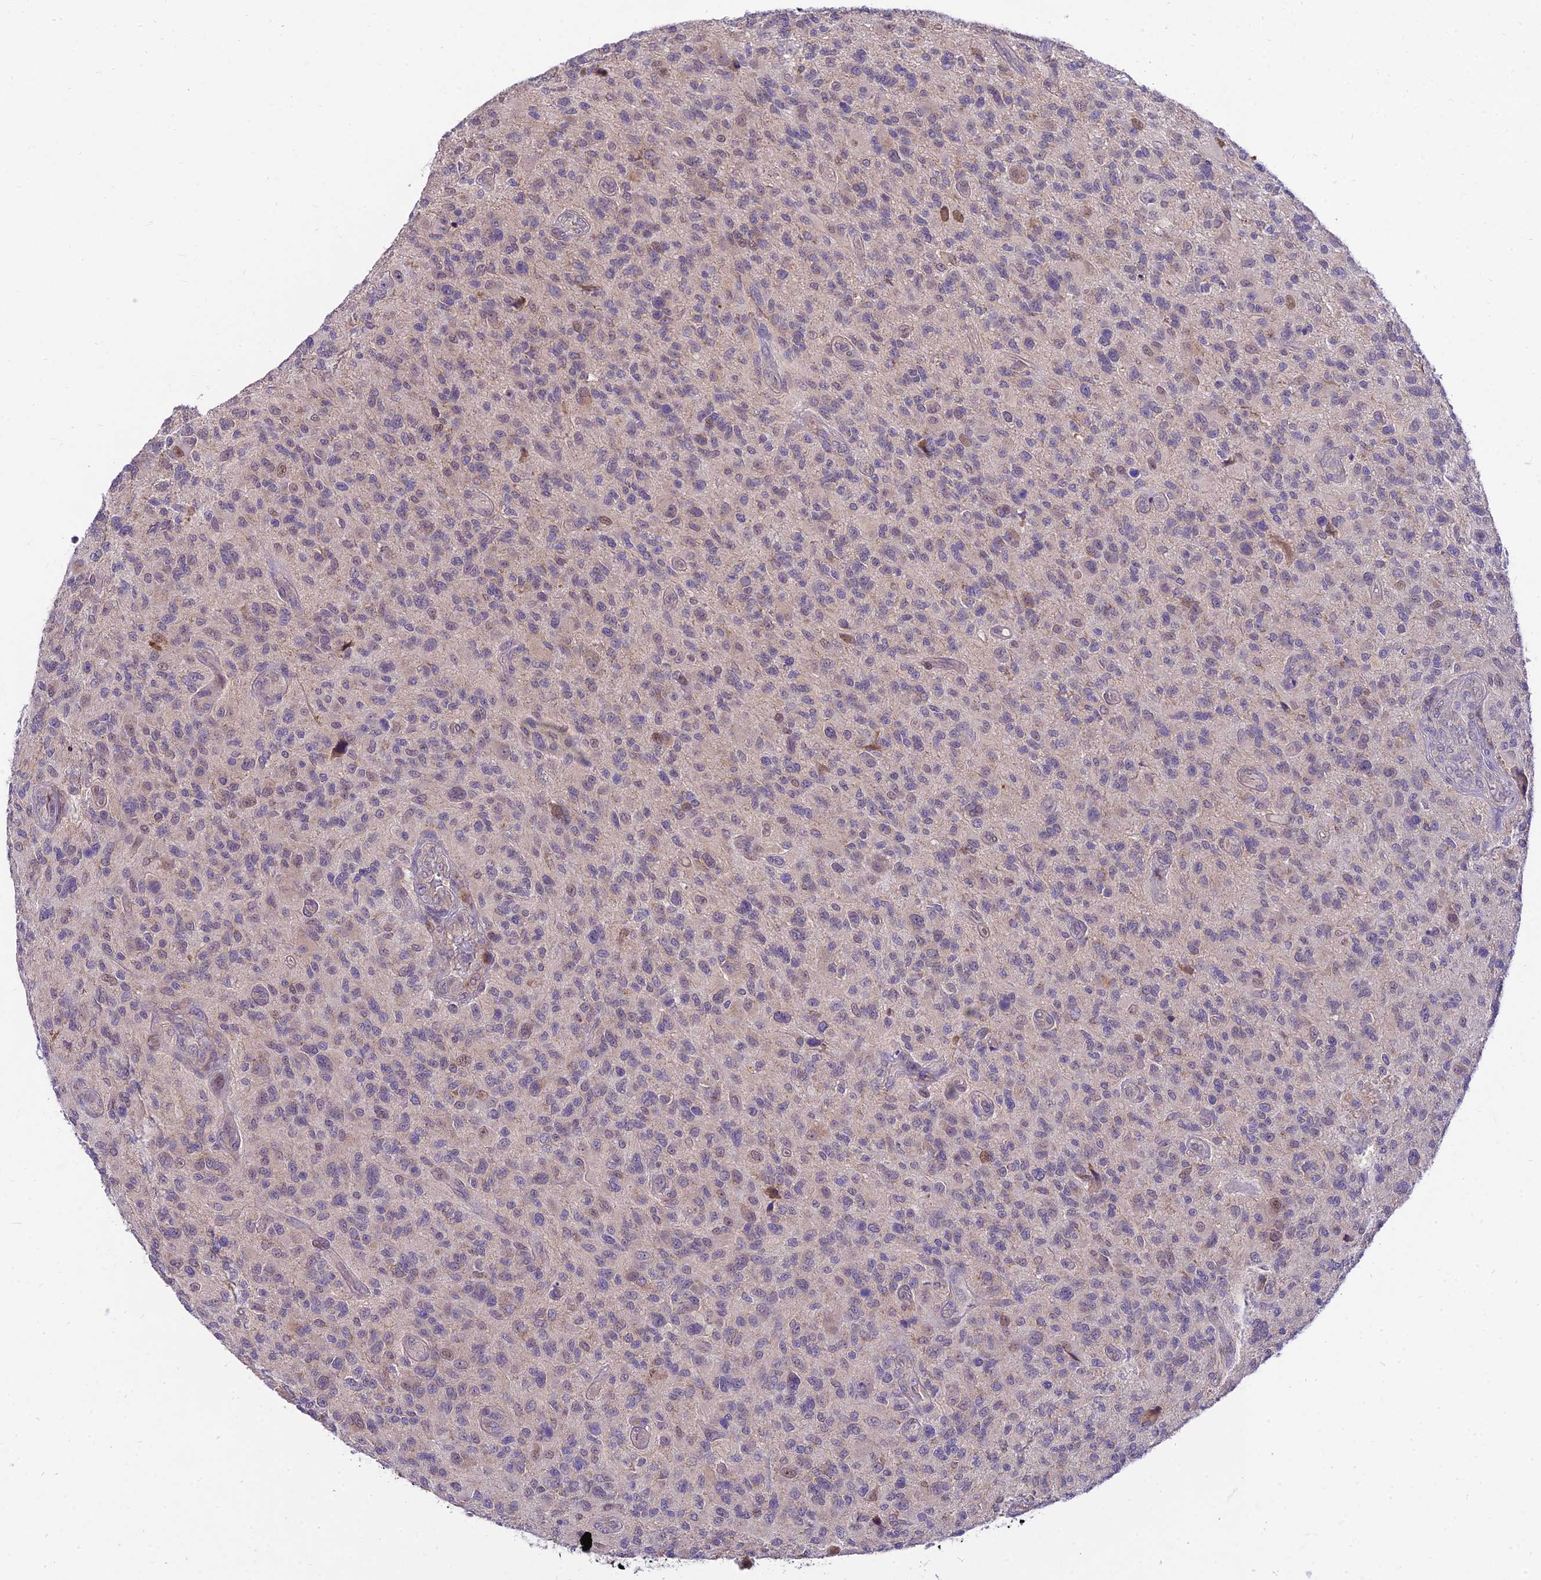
{"staining": {"intensity": "negative", "quantity": "none", "location": "none"}, "tissue": "glioma", "cell_type": "Tumor cells", "image_type": "cancer", "snomed": [{"axis": "morphology", "description": "Glioma, malignant, High grade"}, {"axis": "topography", "description": "Brain"}], "caption": "Malignant glioma (high-grade) was stained to show a protein in brown. There is no significant positivity in tumor cells. Nuclei are stained in blue.", "gene": "C6orf132", "patient": {"sex": "male", "age": 47}}